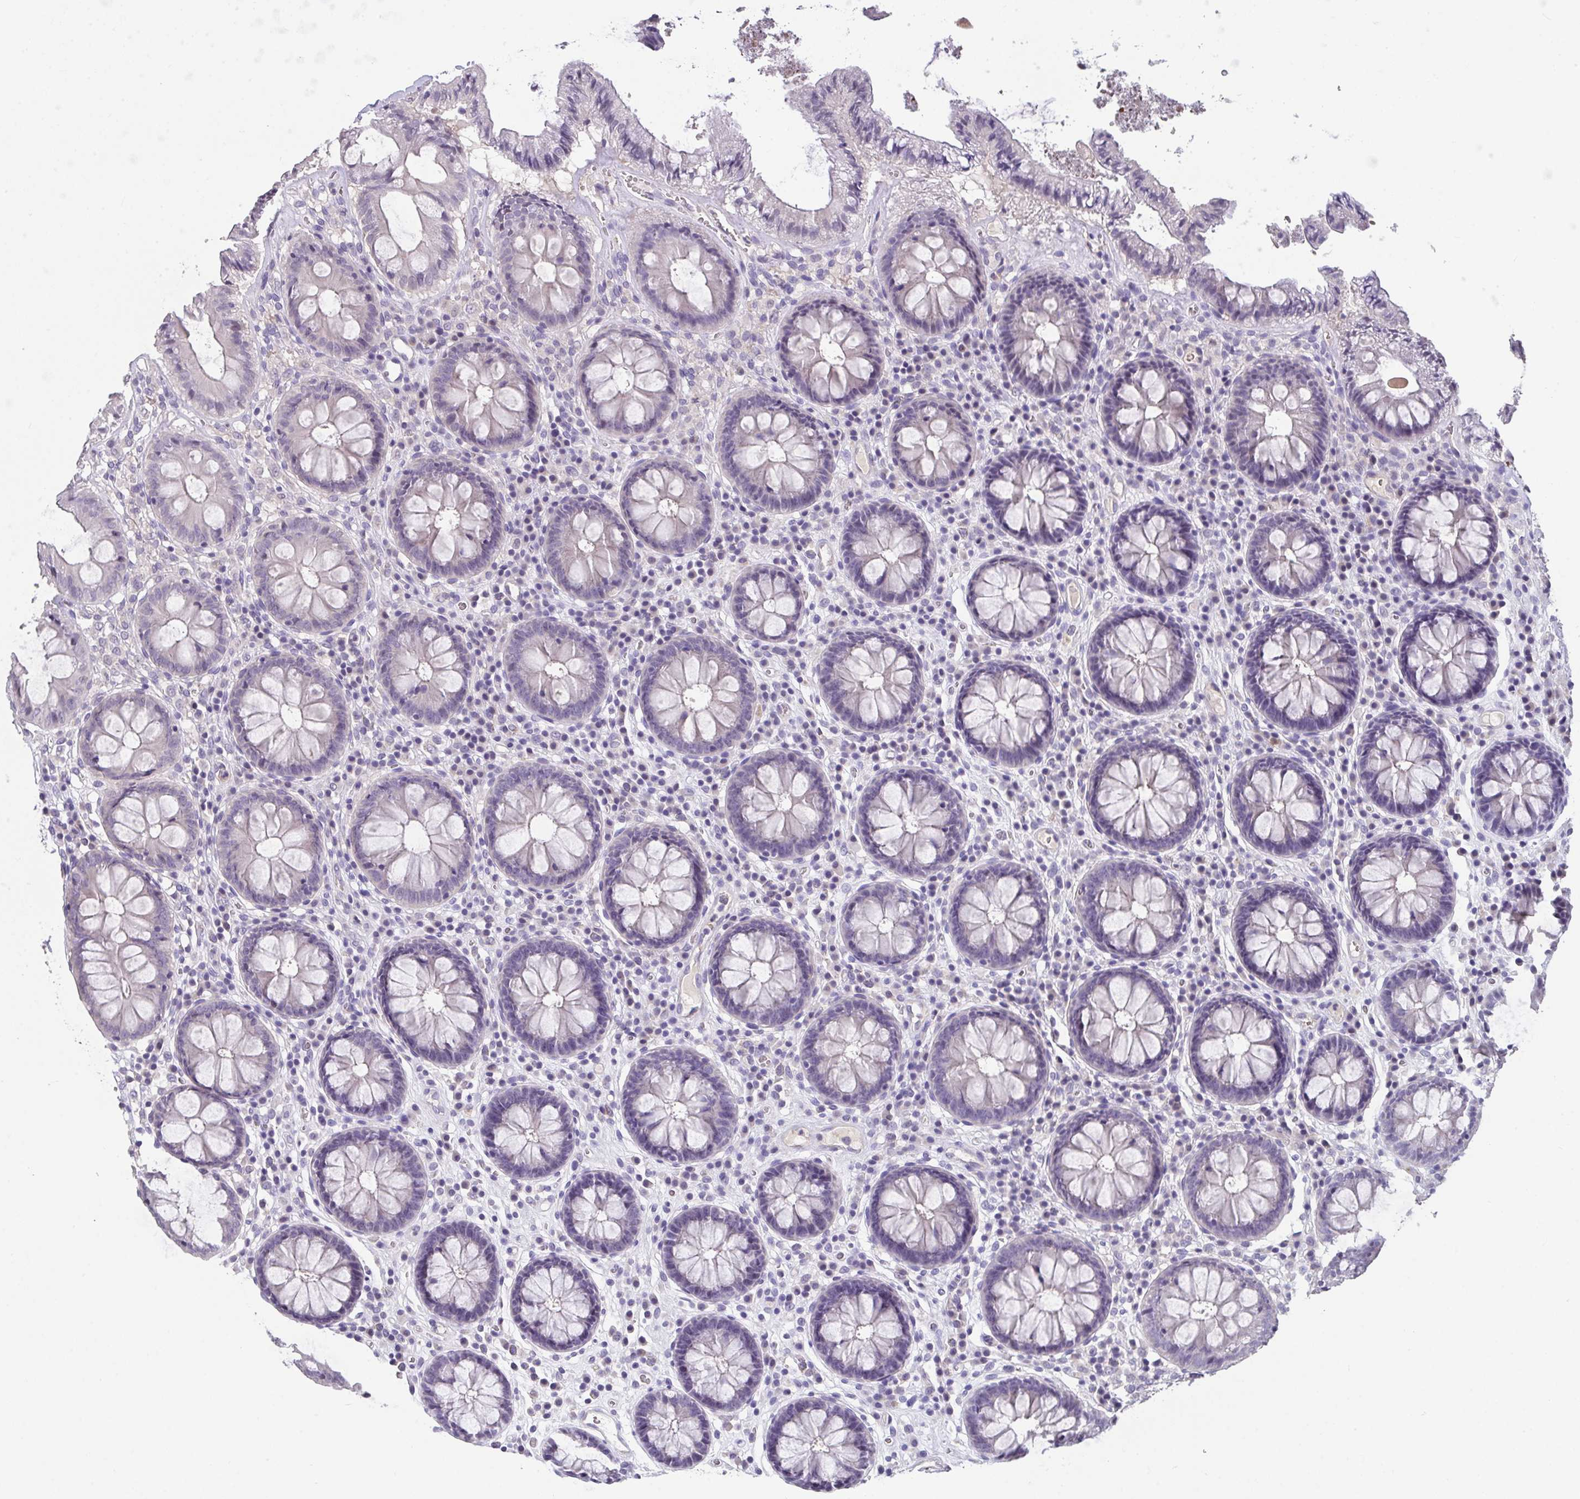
{"staining": {"intensity": "negative", "quantity": "none", "location": "none"}, "tissue": "colon", "cell_type": "Endothelial cells", "image_type": "normal", "snomed": [{"axis": "morphology", "description": "Normal tissue, NOS"}, {"axis": "topography", "description": "Colon"}, {"axis": "topography", "description": "Peripheral nerve tissue"}], "caption": "Immunohistochemistry histopathology image of unremarkable human colon stained for a protein (brown), which demonstrates no staining in endothelial cells.", "gene": "GLTPD2", "patient": {"sex": "male", "age": 84}}